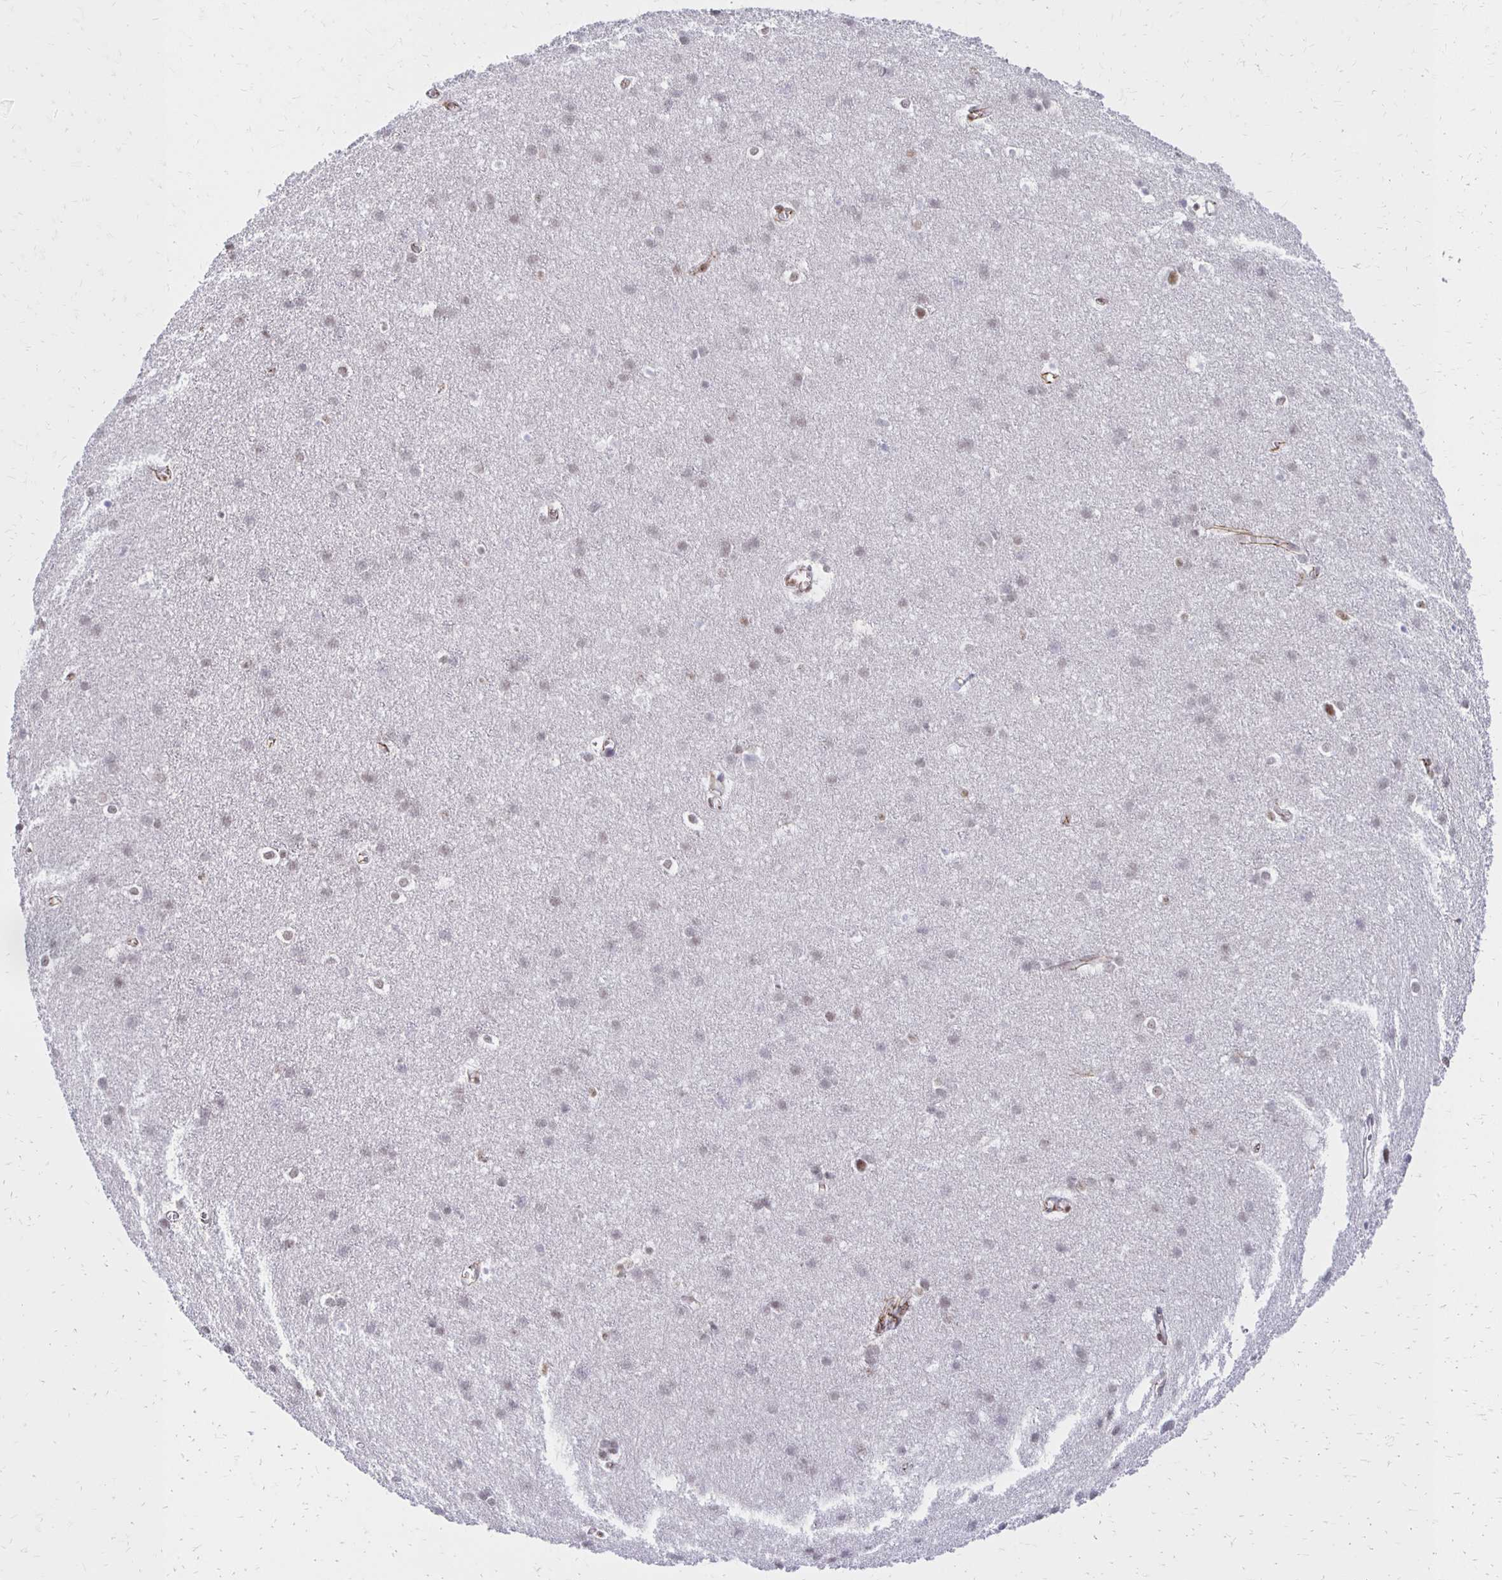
{"staining": {"intensity": "weak", "quantity": ">75%", "location": "nuclear"}, "tissue": "cerebral cortex", "cell_type": "Endothelial cells", "image_type": "normal", "snomed": [{"axis": "morphology", "description": "Normal tissue, NOS"}, {"axis": "topography", "description": "Cerebral cortex"}], "caption": "Cerebral cortex stained with immunohistochemistry reveals weak nuclear staining in about >75% of endothelial cells.", "gene": "DDB2", "patient": {"sex": "male", "age": 37}}